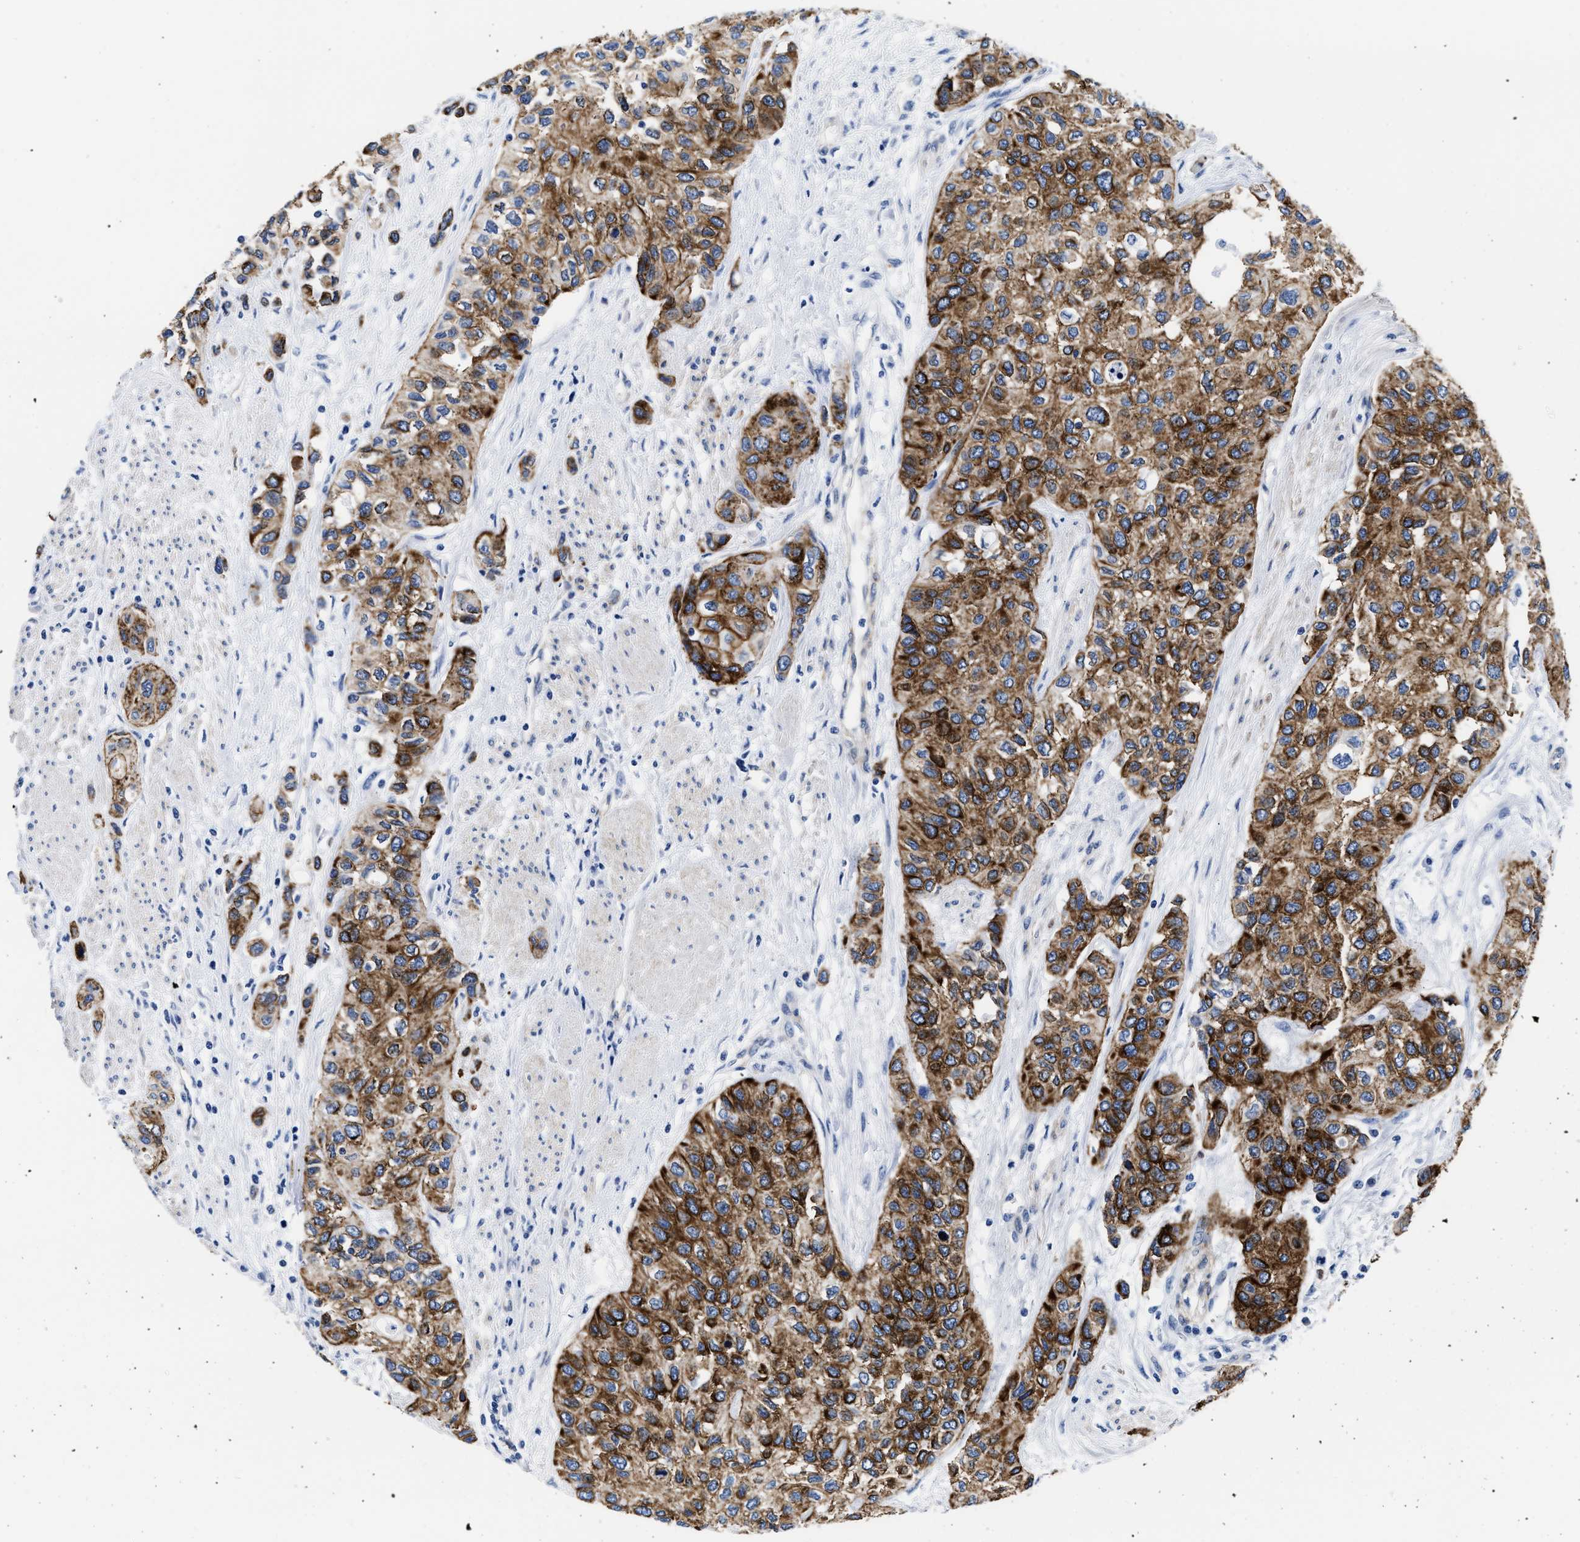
{"staining": {"intensity": "strong", "quantity": ">75%", "location": "cytoplasmic/membranous"}, "tissue": "urothelial cancer", "cell_type": "Tumor cells", "image_type": "cancer", "snomed": [{"axis": "morphology", "description": "Urothelial carcinoma, High grade"}, {"axis": "topography", "description": "Urinary bladder"}], "caption": "An IHC image of neoplastic tissue is shown. Protein staining in brown labels strong cytoplasmic/membranous positivity in urothelial cancer within tumor cells.", "gene": "TRIM29", "patient": {"sex": "female", "age": 56}}